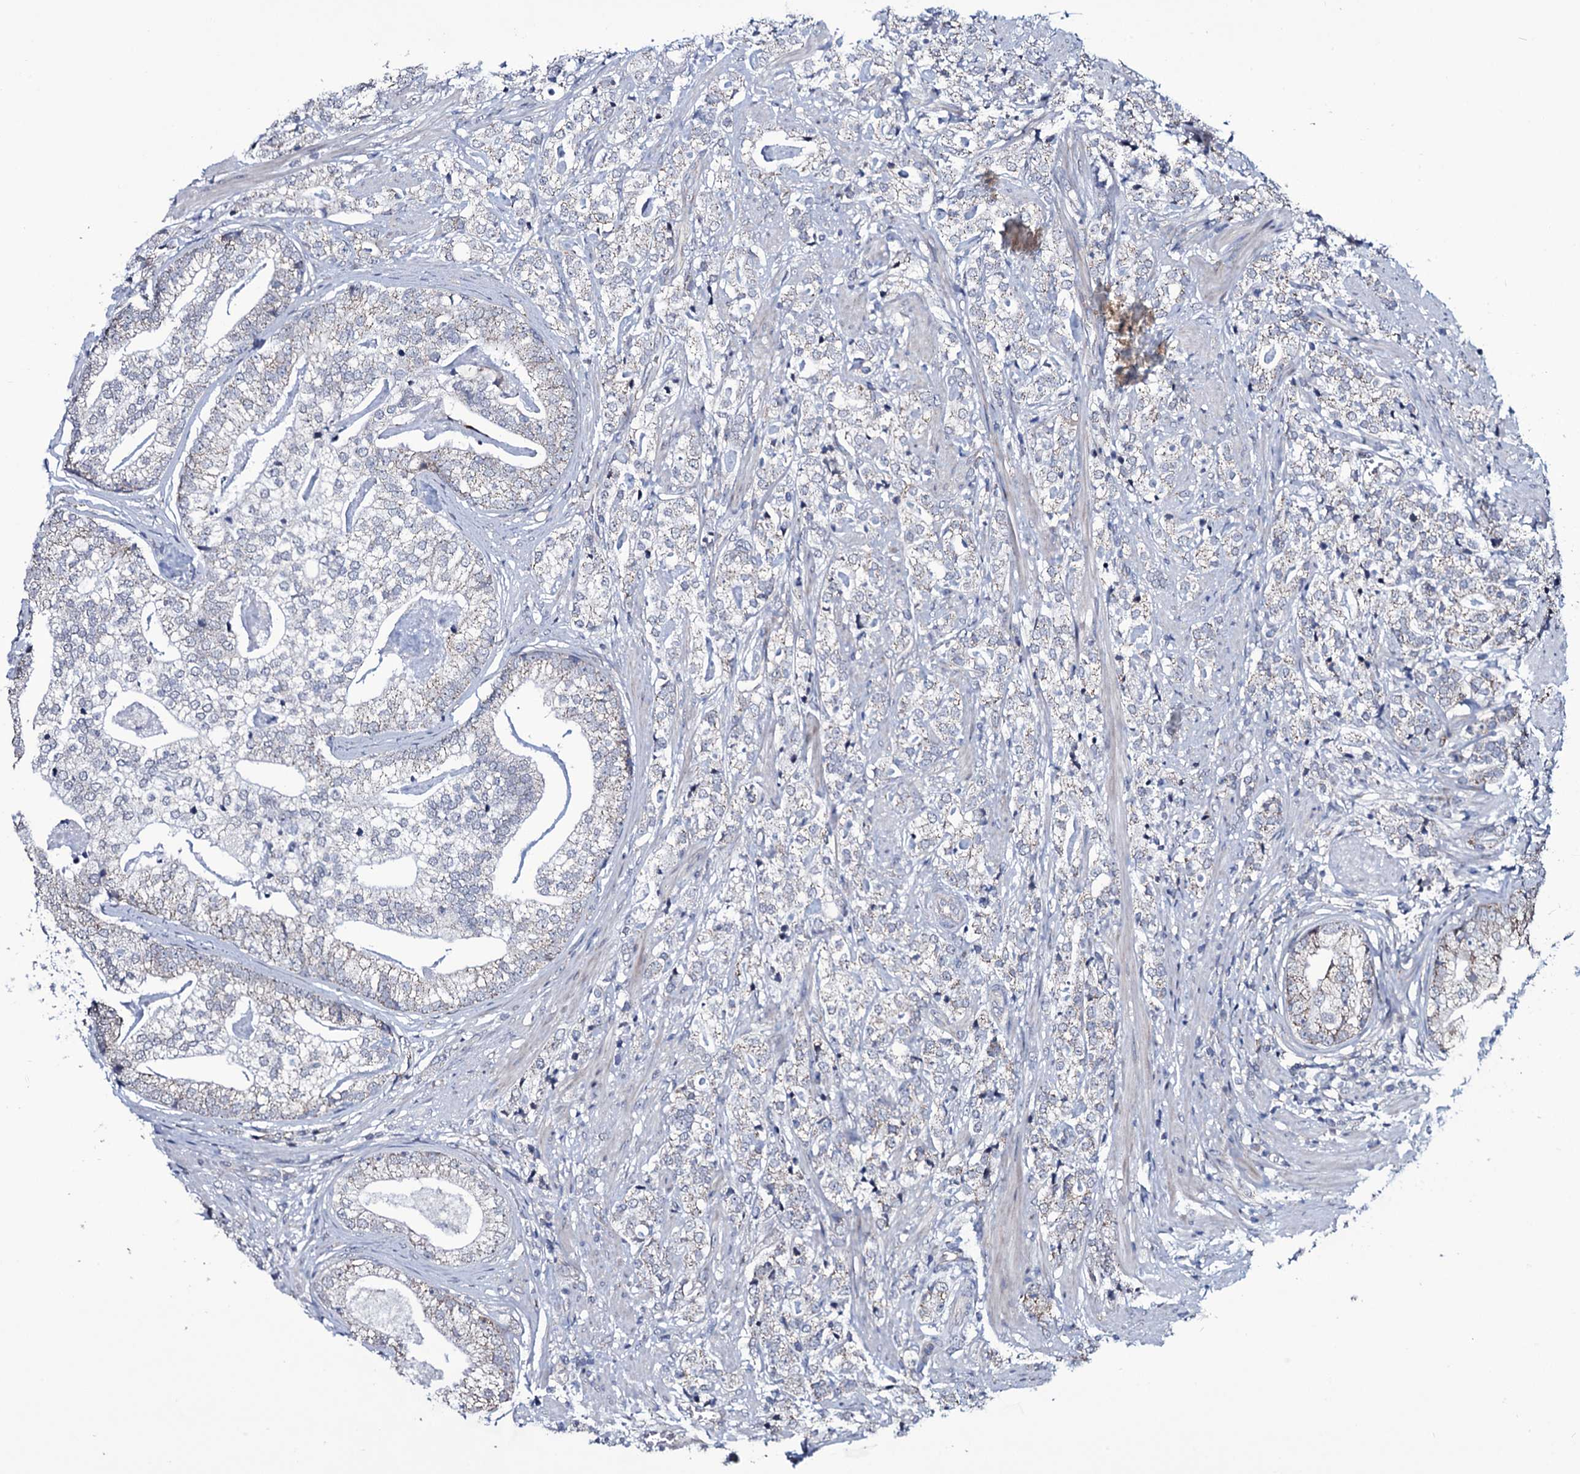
{"staining": {"intensity": "negative", "quantity": "none", "location": "none"}, "tissue": "prostate cancer", "cell_type": "Tumor cells", "image_type": "cancer", "snomed": [{"axis": "morphology", "description": "Adenocarcinoma, High grade"}, {"axis": "topography", "description": "Prostate"}], "caption": "IHC image of neoplastic tissue: human prostate cancer (high-grade adenocarcinoma) stained with DAB (3,3'-diaminobenzidine) shows no significant protein positivity in tumor cells.", "gene": "WIPF3", "patient": {"sex": "male", "age": 69}}